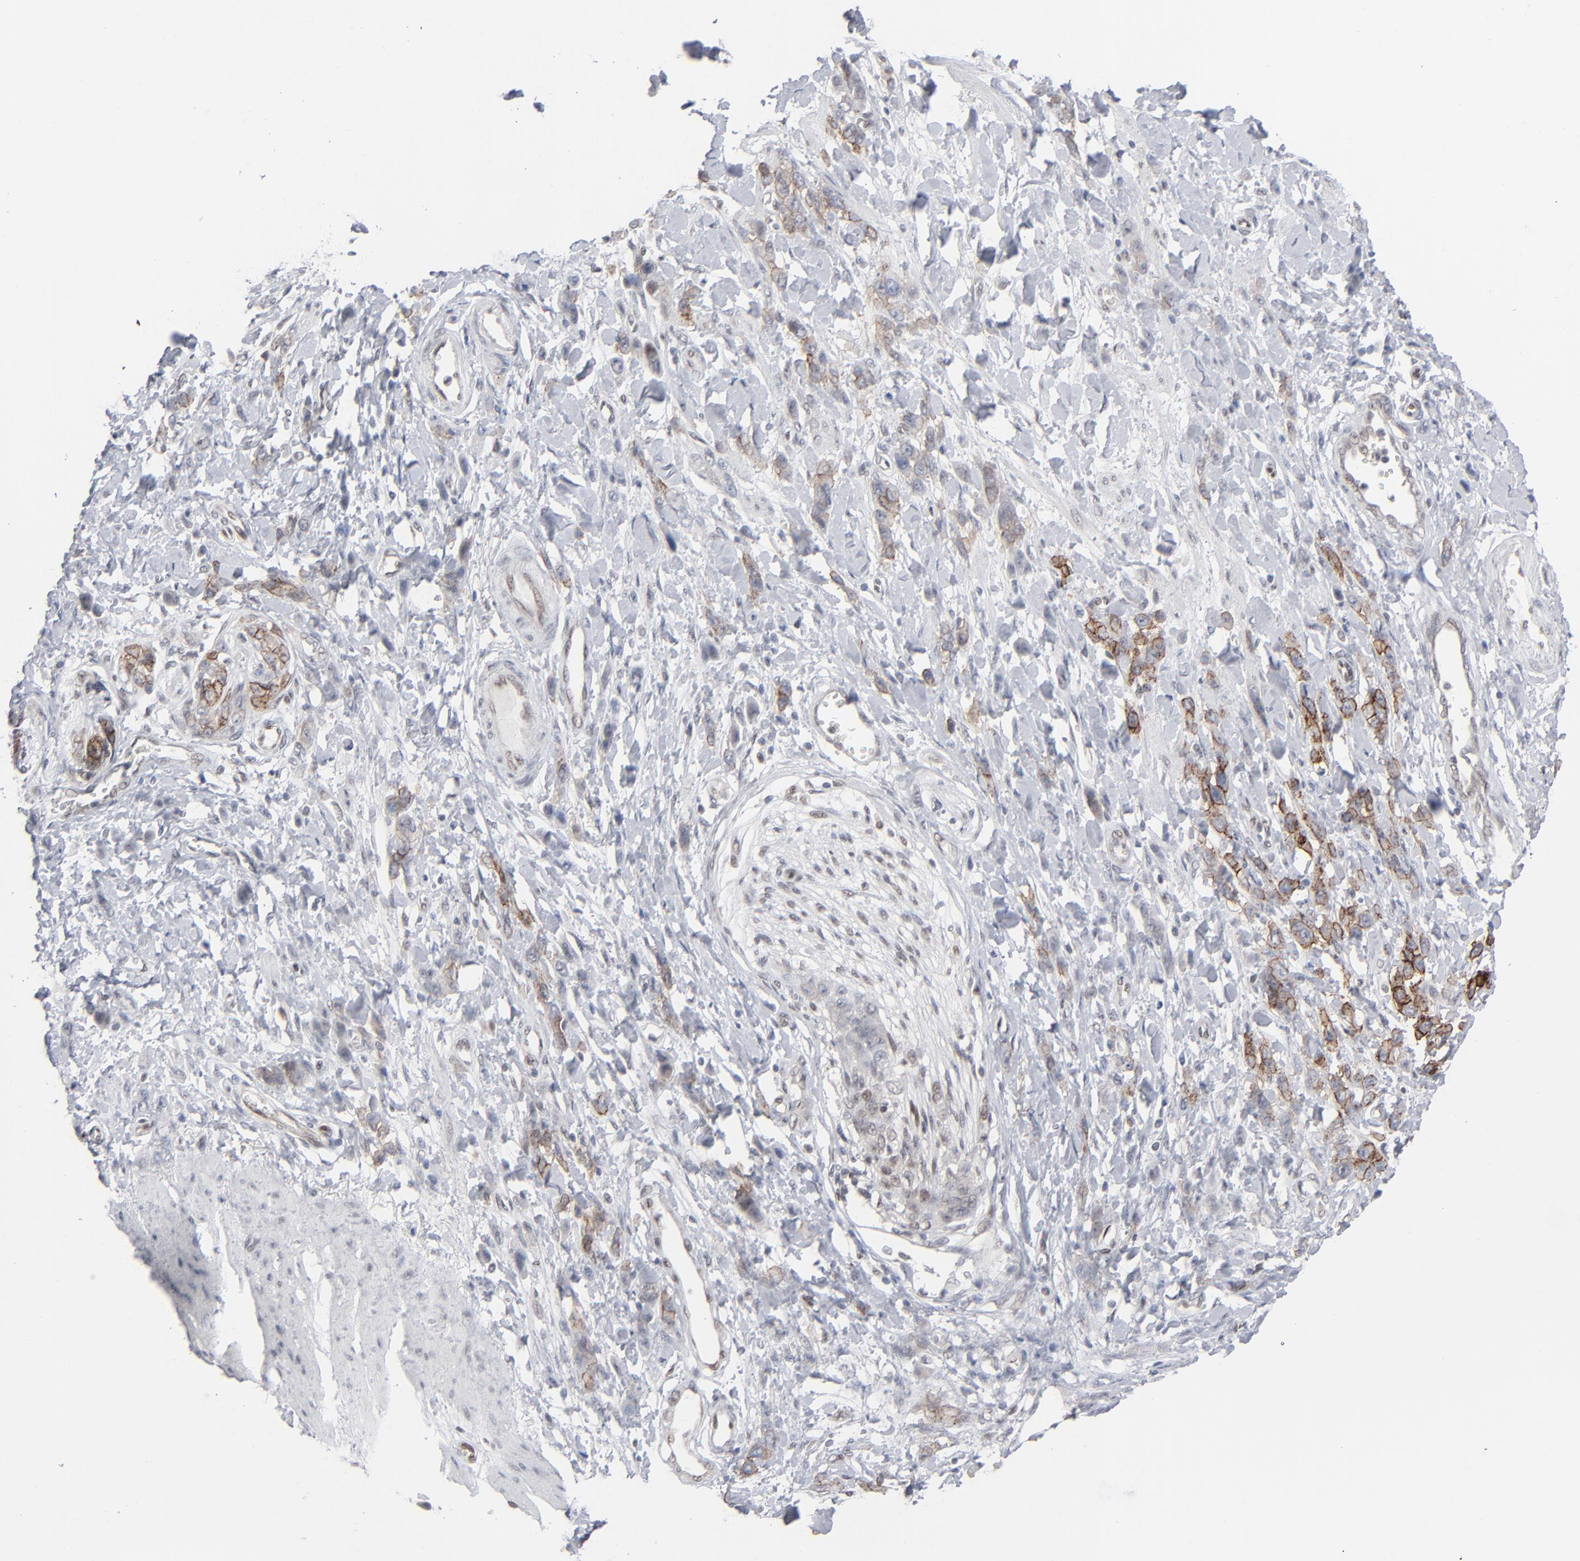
{"staining": {"intensity": "strong", "quantity": ">75%", "location": "cytoplasmic/membranous"}, "tissue": "stomach cancer", "cell_type": "Tumor cells", "image_type": "cancer", "snomed": [{"axis": "morphology", "description": "Normal tissue, NOS"}, {"axis": "morphology", "description": "Adenocarcinoma, NOS"}, {"axis": "topography", "description": "Stomach"}], "caption": "A micrograph showing strong cytoplasmic/membranous staining in approximately >75% of tumor cells in stomach cancer, as visualized by brown immunohistochemical staining.", "gene": "IRF9", "patient": {"sex": "male", "age": 82}}